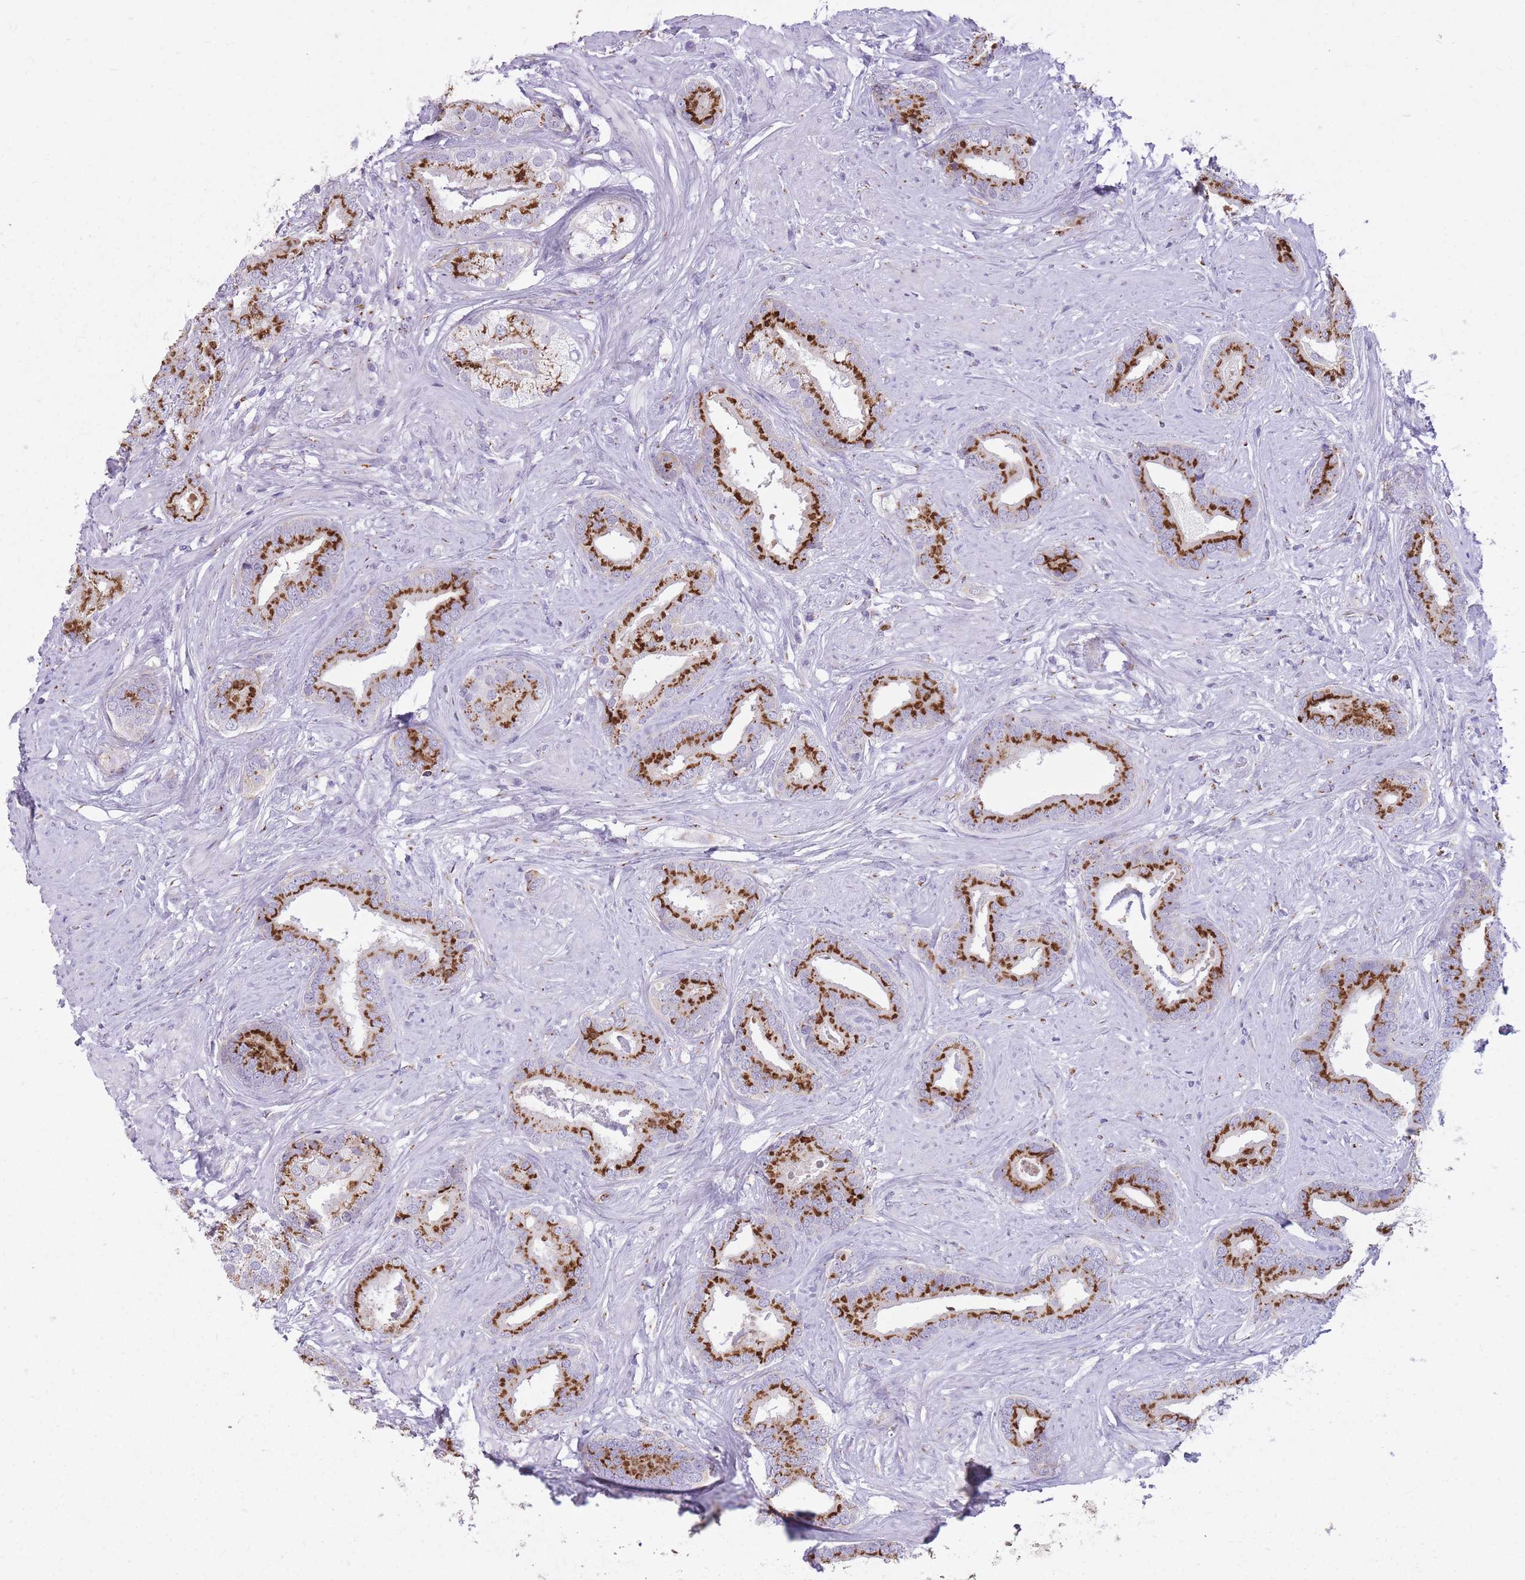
{"staining": {"intensity": "strong", "quantity": ">75%", "location": "cytoplasmic/membranous"}, "tissue": "prostate cancer", "cell_type": "Tumor cells", "image_type": "cancer", "snomed": [{"axis": "morphology", "description": "Adenocarcinoma, High grade"}, {"axis": "topography", "description": "Prostate"}], "caption": "The immunohistochemical stain shows strong cytoplasmic/membranous staining in tumor cells of adenocarcinoma (high-grade) (prostate) tissue. (Stains: DAB (3,3'-diaminobenzidine) in brown, nuclei in blue, Microscopy: brightfield microscopy at high magnification).", "gene": "B4GALT2", "patient": {"sex": "male", "age": 55}}